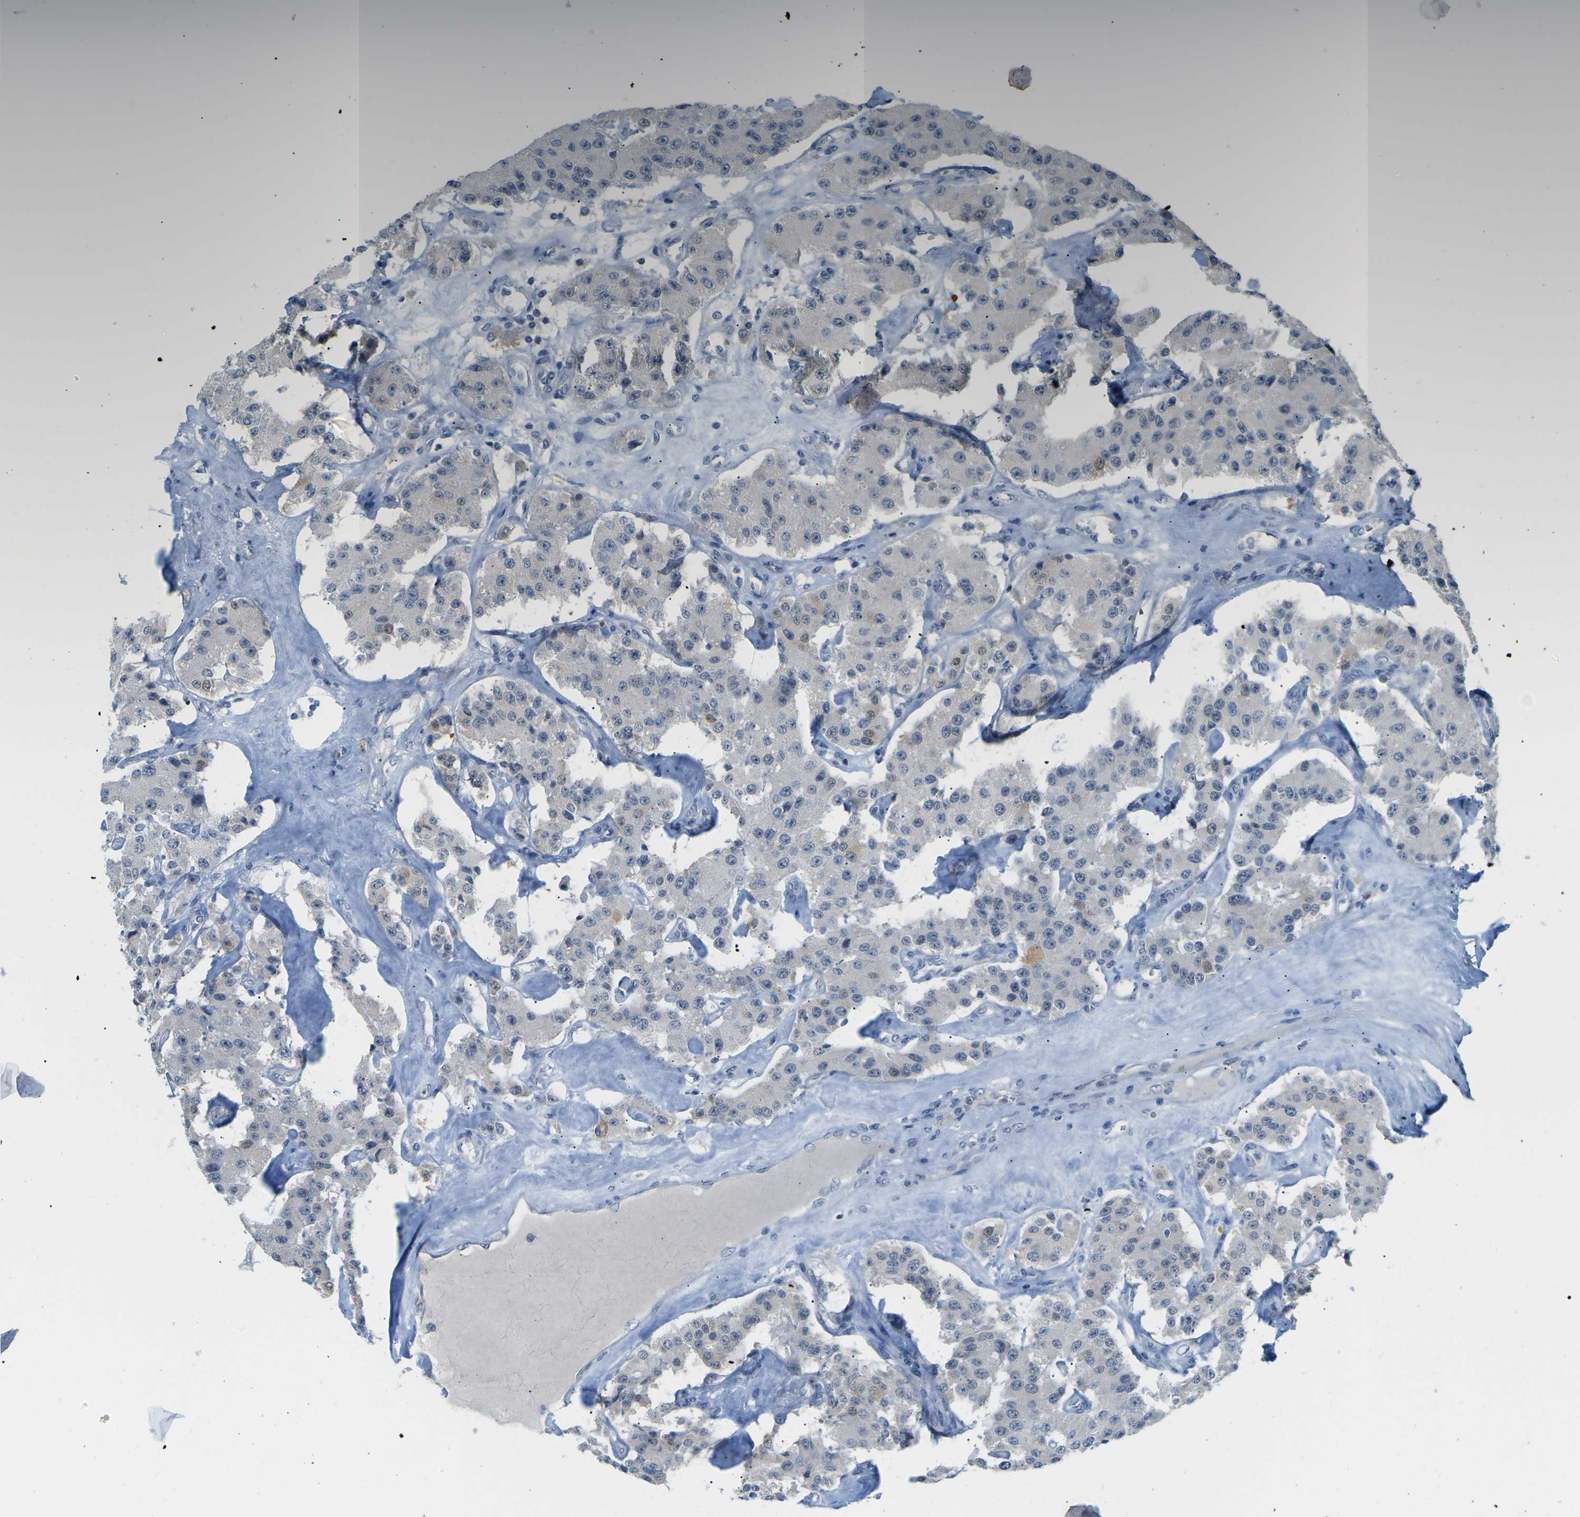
{"staining": {"intensity": "negative", "quantity": "none", "location": "none"}, "tissue": "carcinoid", "cell_type": "Tumor cells", "image_type": "cancer", "snomed": [{"axis": "morphology", "description": "Carcinoid, malignant, NOS"}, {"axis": "topography", "description": "Pancreas"}], "caption": "Immunohistochemistry (IHC) histopathology image of neoplastic tissue: carcinoid (malignant) stained with DAB demonstrates no significant protein positivity in tumor cells.", "gene": "PSAT1", "patient": {"sex": "male", "age": 41}}